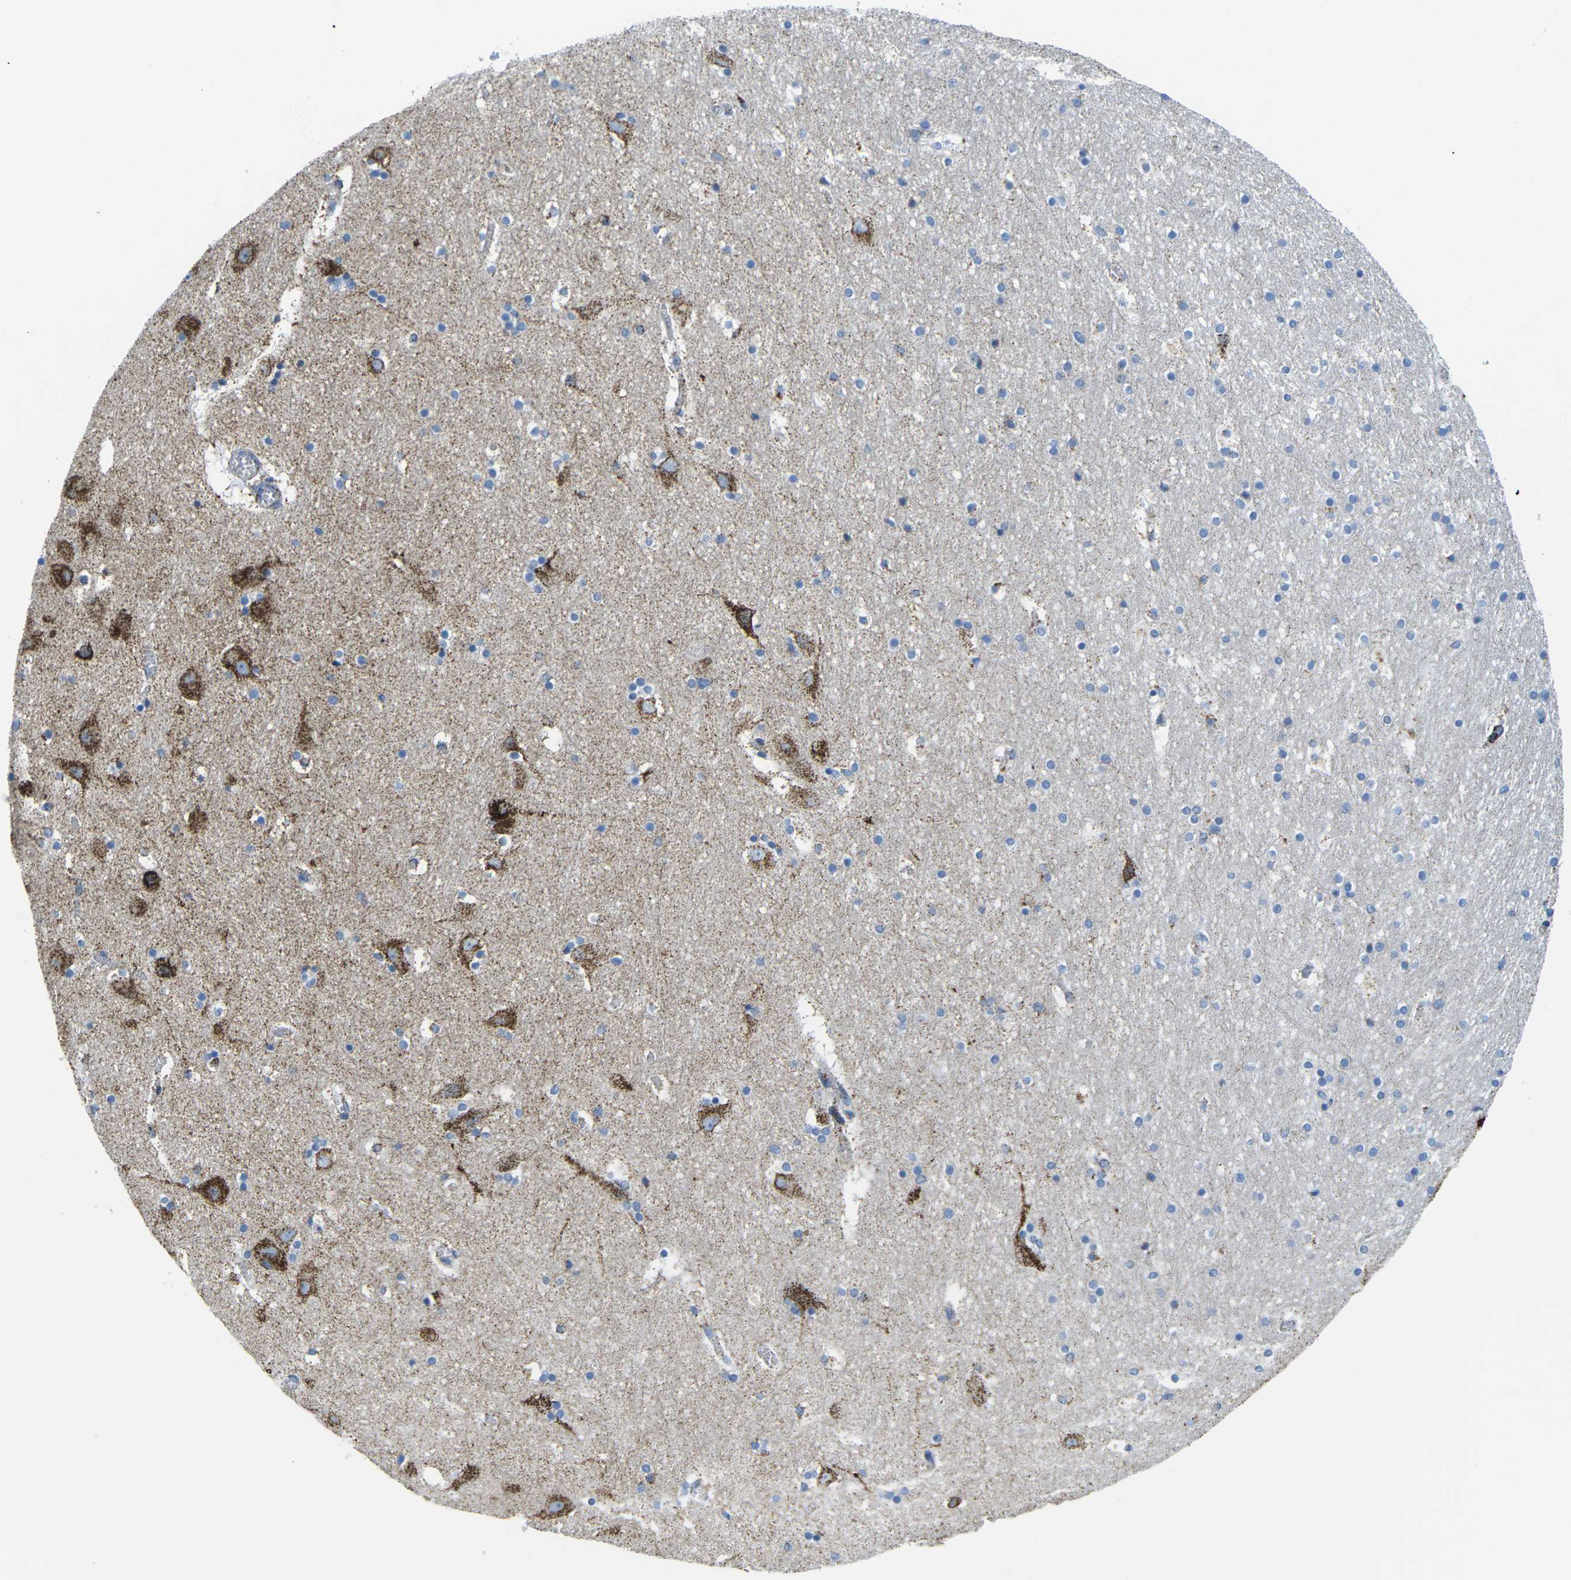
{"staining": {"intensity": "moderate", "quantity": "<25%", "location": "cytoplasmic/membranous"}, "tissue": "hippocampus", "cell_type": "Glial cells", "image_type": "normal", "snomed": [{"axis": "morphology", "description": "Normal tissue, NOS"}, {"axis": "topography", "description": "Hippocampus"}], "caption": "A low amount of moderate cytoplasmic/membranous staining is identified in about <25% of glial cells in normal hippocampus.", "gene": "COX6C", "patient": {"sex": "male", "age": 45}}